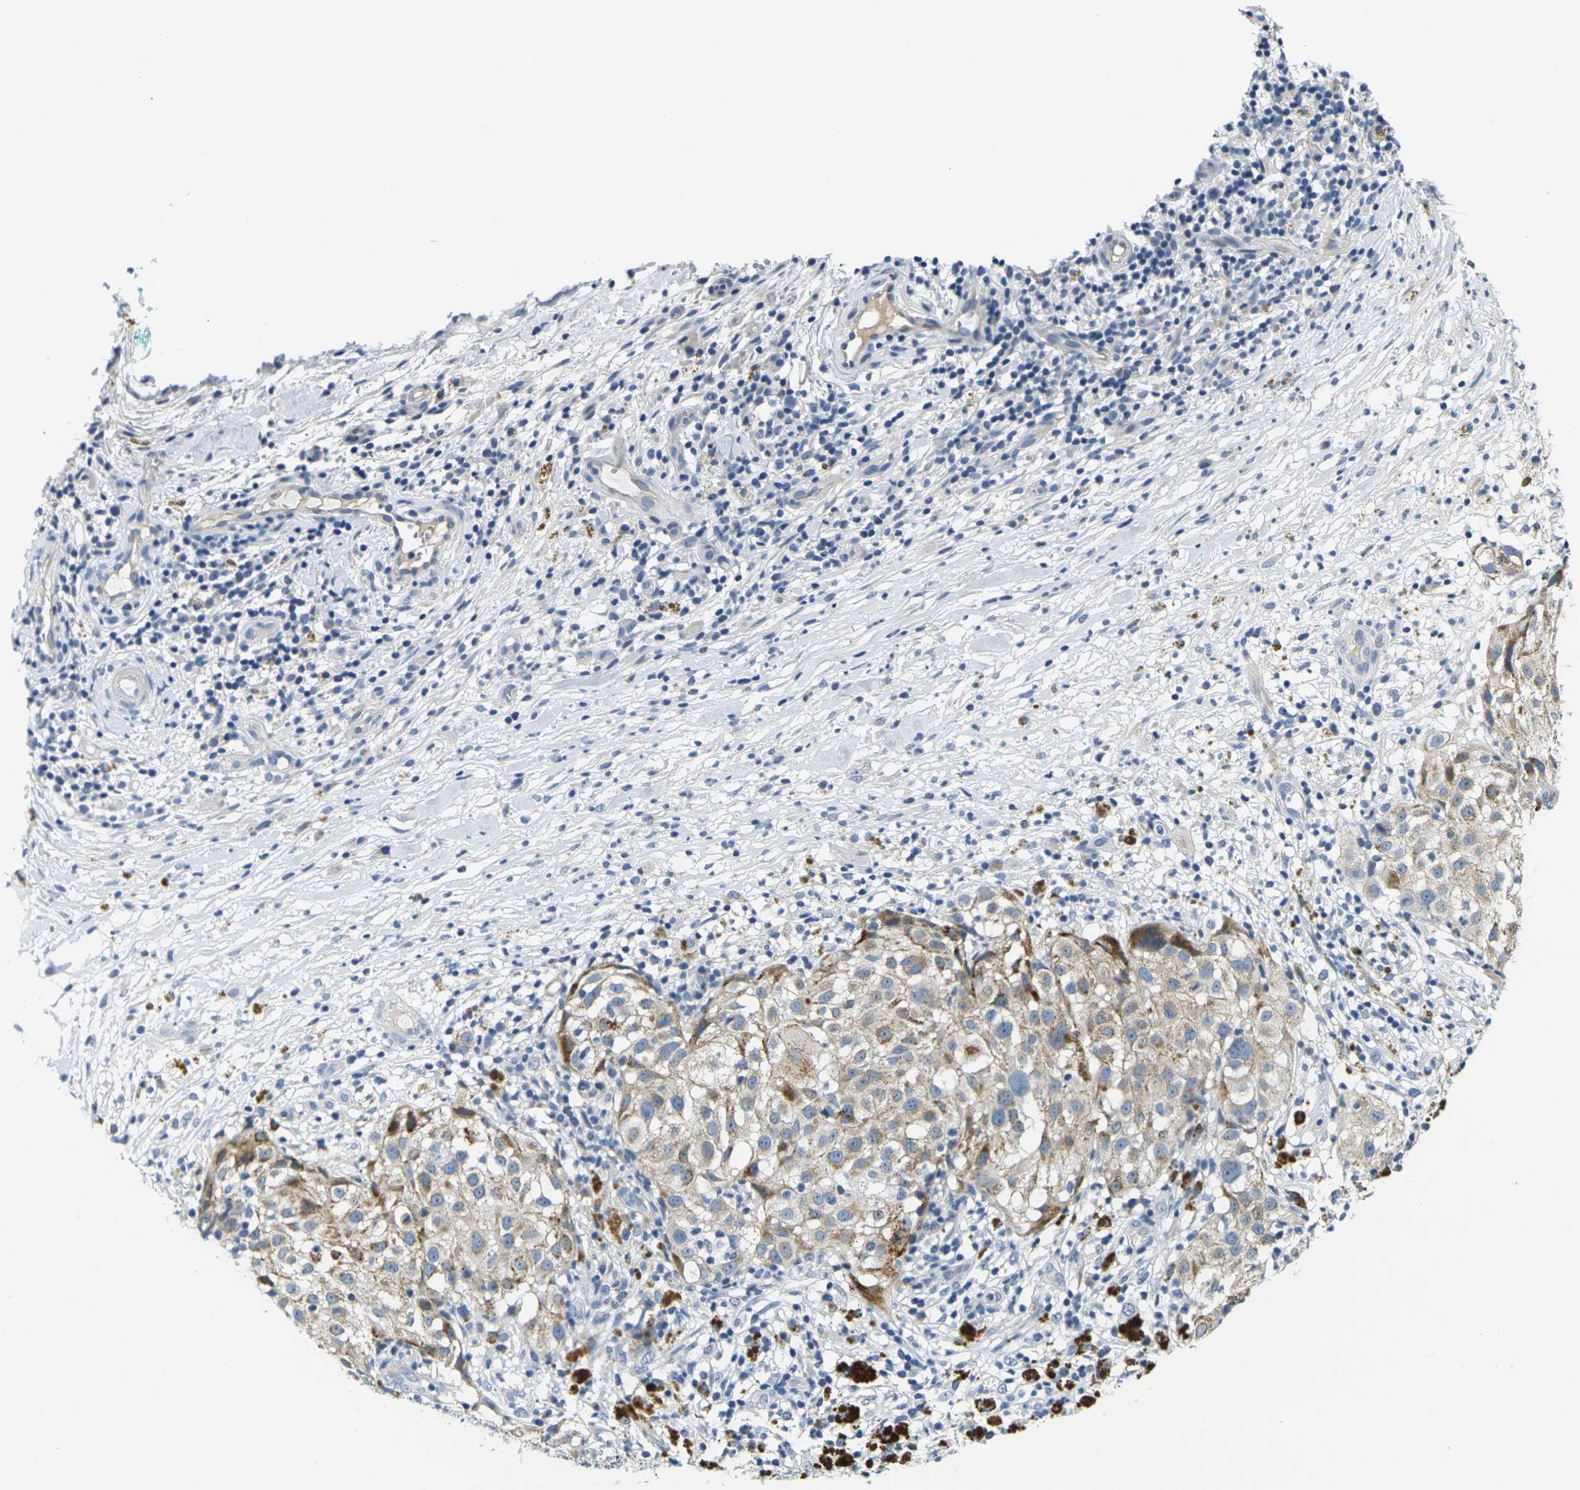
{"staining": {"intensity": "weak", "quantity": ">75%", "location": "cytoplasmic/membranous"}, "tissue": "melanoma", "cell_type": "Tumor cells", "image_type": "cancer", "snomed": [{"axis": "morphology", "description": "Necrosis, NOS"}, {"axis": "morphology", "description": "Malignant melanoma, NOS"}, {"axis": "topography", "description": "Skin"}], "caption": "Brown immunohistochemical staining in human malignant melanoma exhibits weak cytoplasmic/membranous staining in about >75% of tumor cells. (DAB IHC, brown staining for protein, blue staining for nuclei).", "gene": "SHISAL2B", "patient": {"sex": "female", "age": 87}}